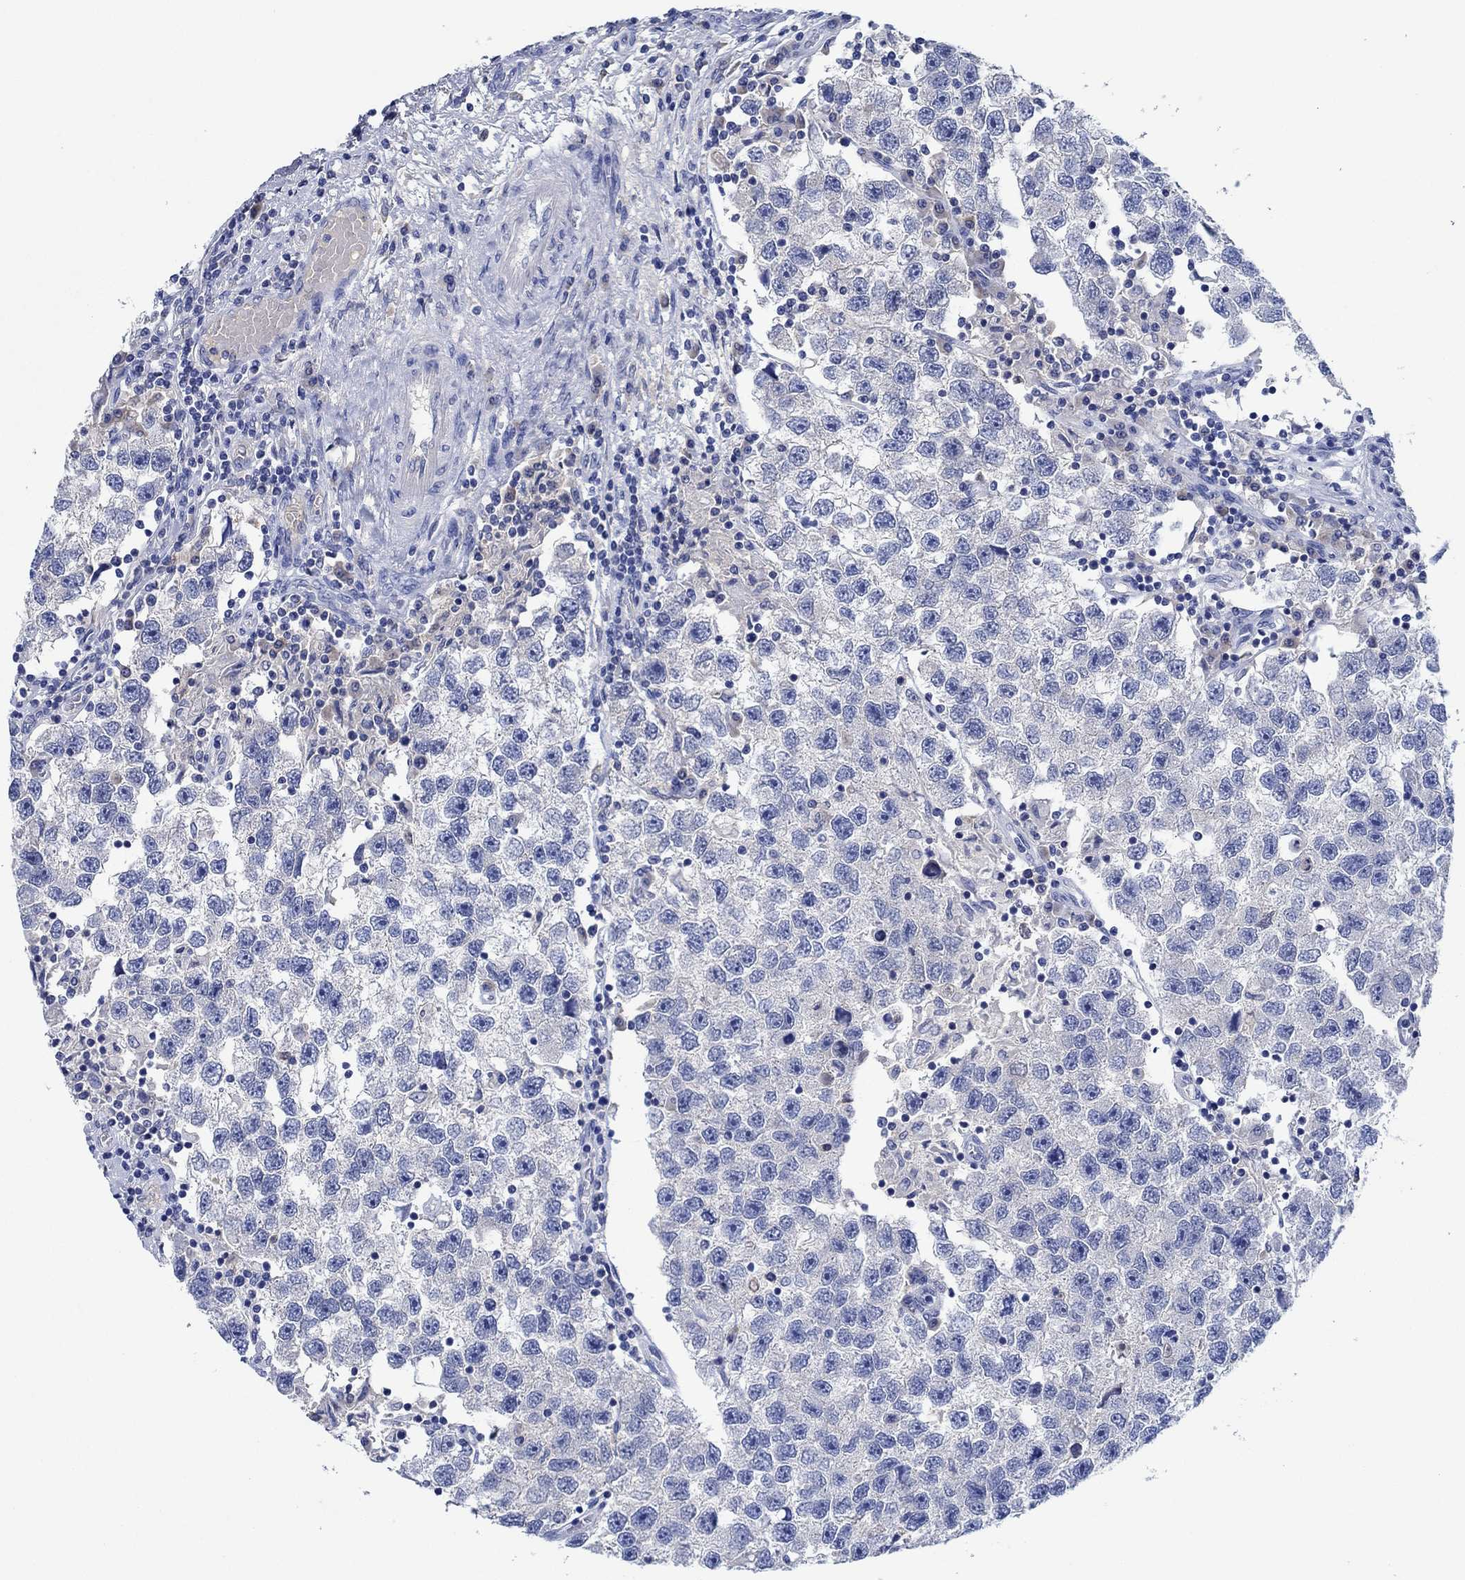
{"staining": {"intensity": "negative", "quantity": "none", "location": "none"}, "tissue": "testis cancer", "cell_type": "Tumor cells", "image_type": "cancer", "snomed": [{"axis": "morphology", "description": "Seminoma, NOS"}, {"axis": "topography", "description": "Testis"}], "caption": "Tumor cells are negative for protein expression in human testis cancer (seminoma).", "gene": "CPNE6", "patient": {"sex": "male", "age": 26}}